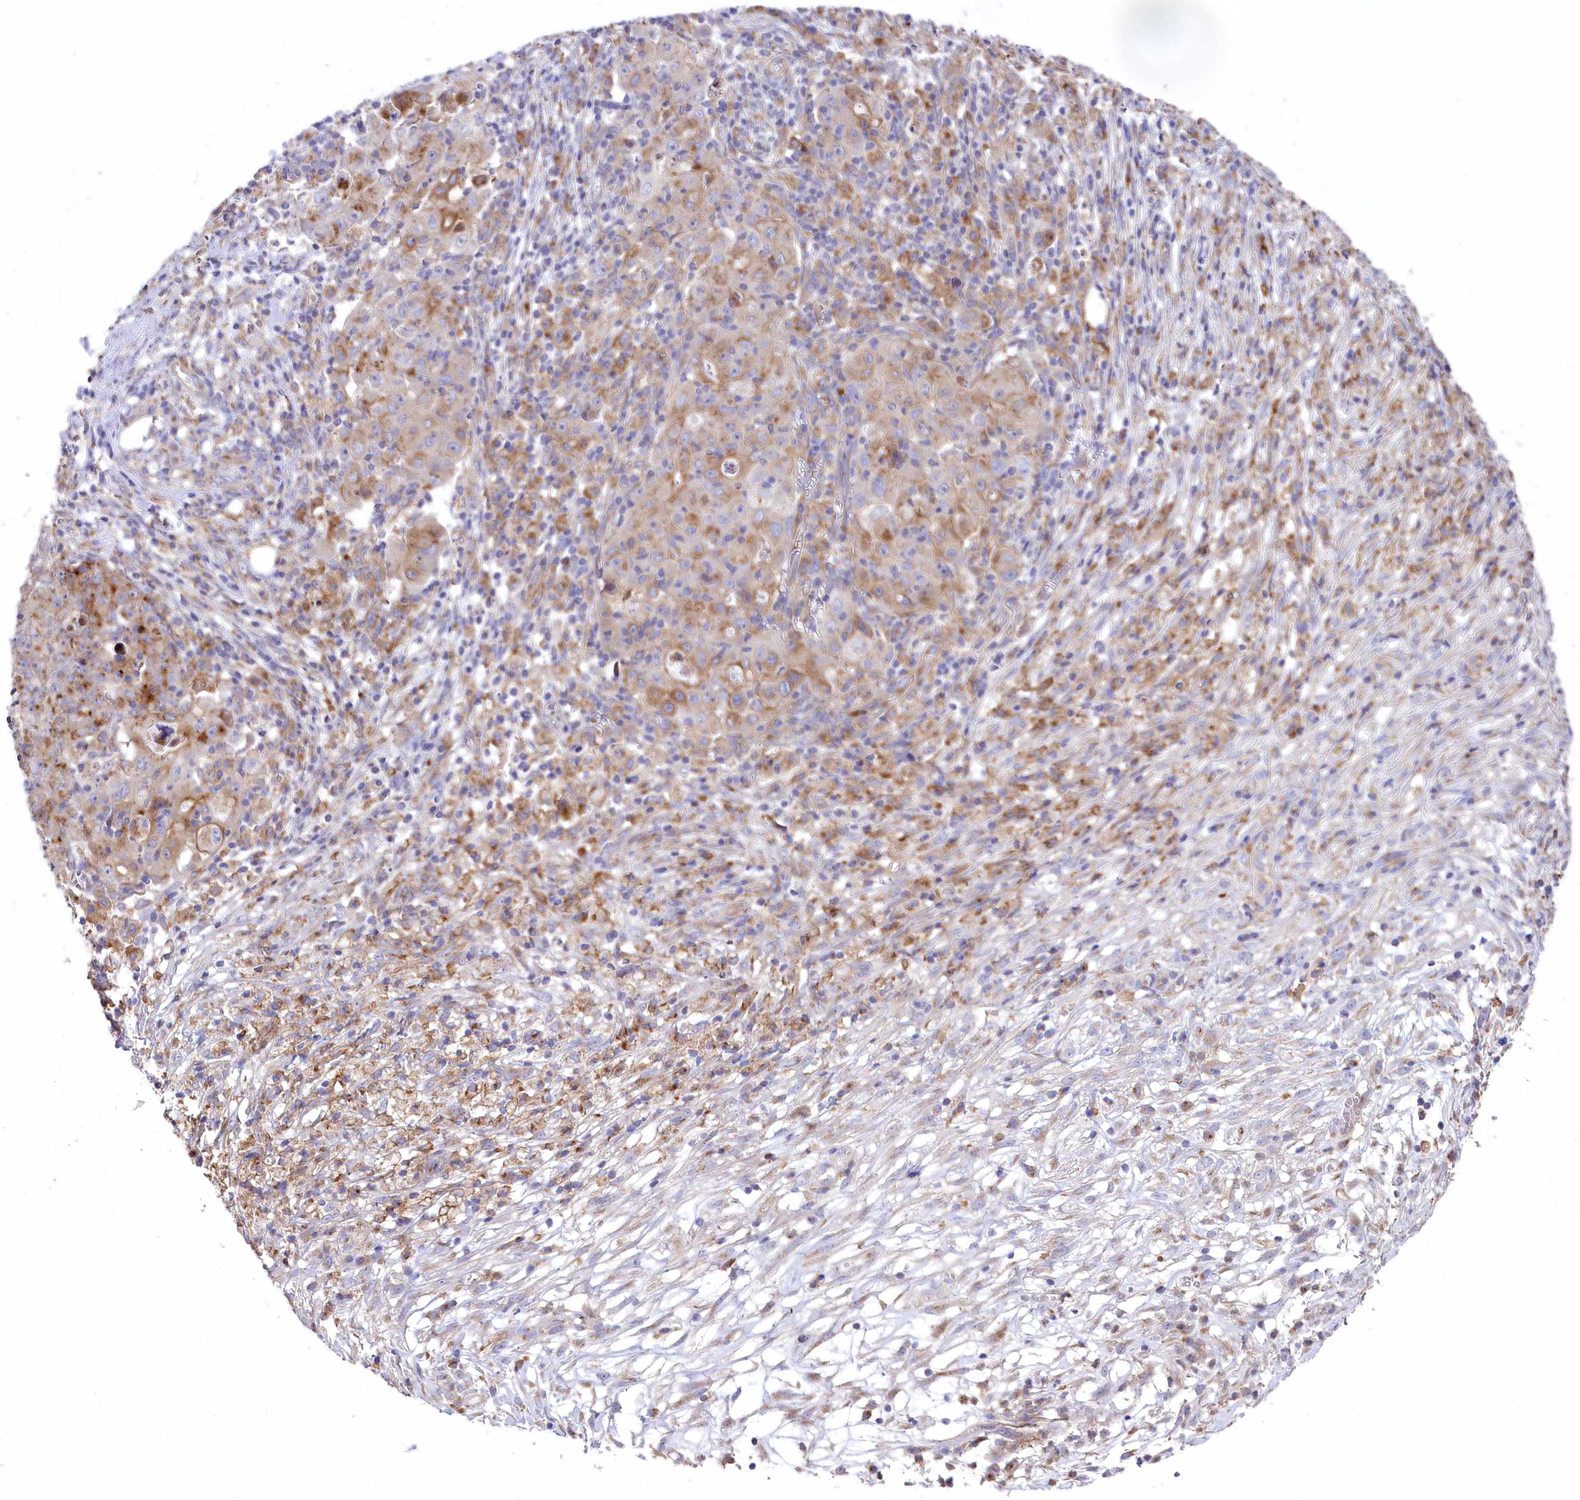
{"staining": {"intensity": "moderate", "quantity": "25%-75%", "location": "cytoplasmic/membranous"}, "tissue": "ovarian cancer", "cell_type": "Tumor cells", "image_type": "cancer", "snomed": [{"axis": "morphology", "description": "Carcinoma, endometroid"}, {"axis": "topography", "description": "Ovary"}], "caption": "Brown immunohistochemical staining in human endometroid carcinoma (ovarian) shows moderate cytoplasmic/membranous staining in about 25%-75% of tumor cells.", "gene": "STX6", "patient": {"sex": "female", "age": 42}}